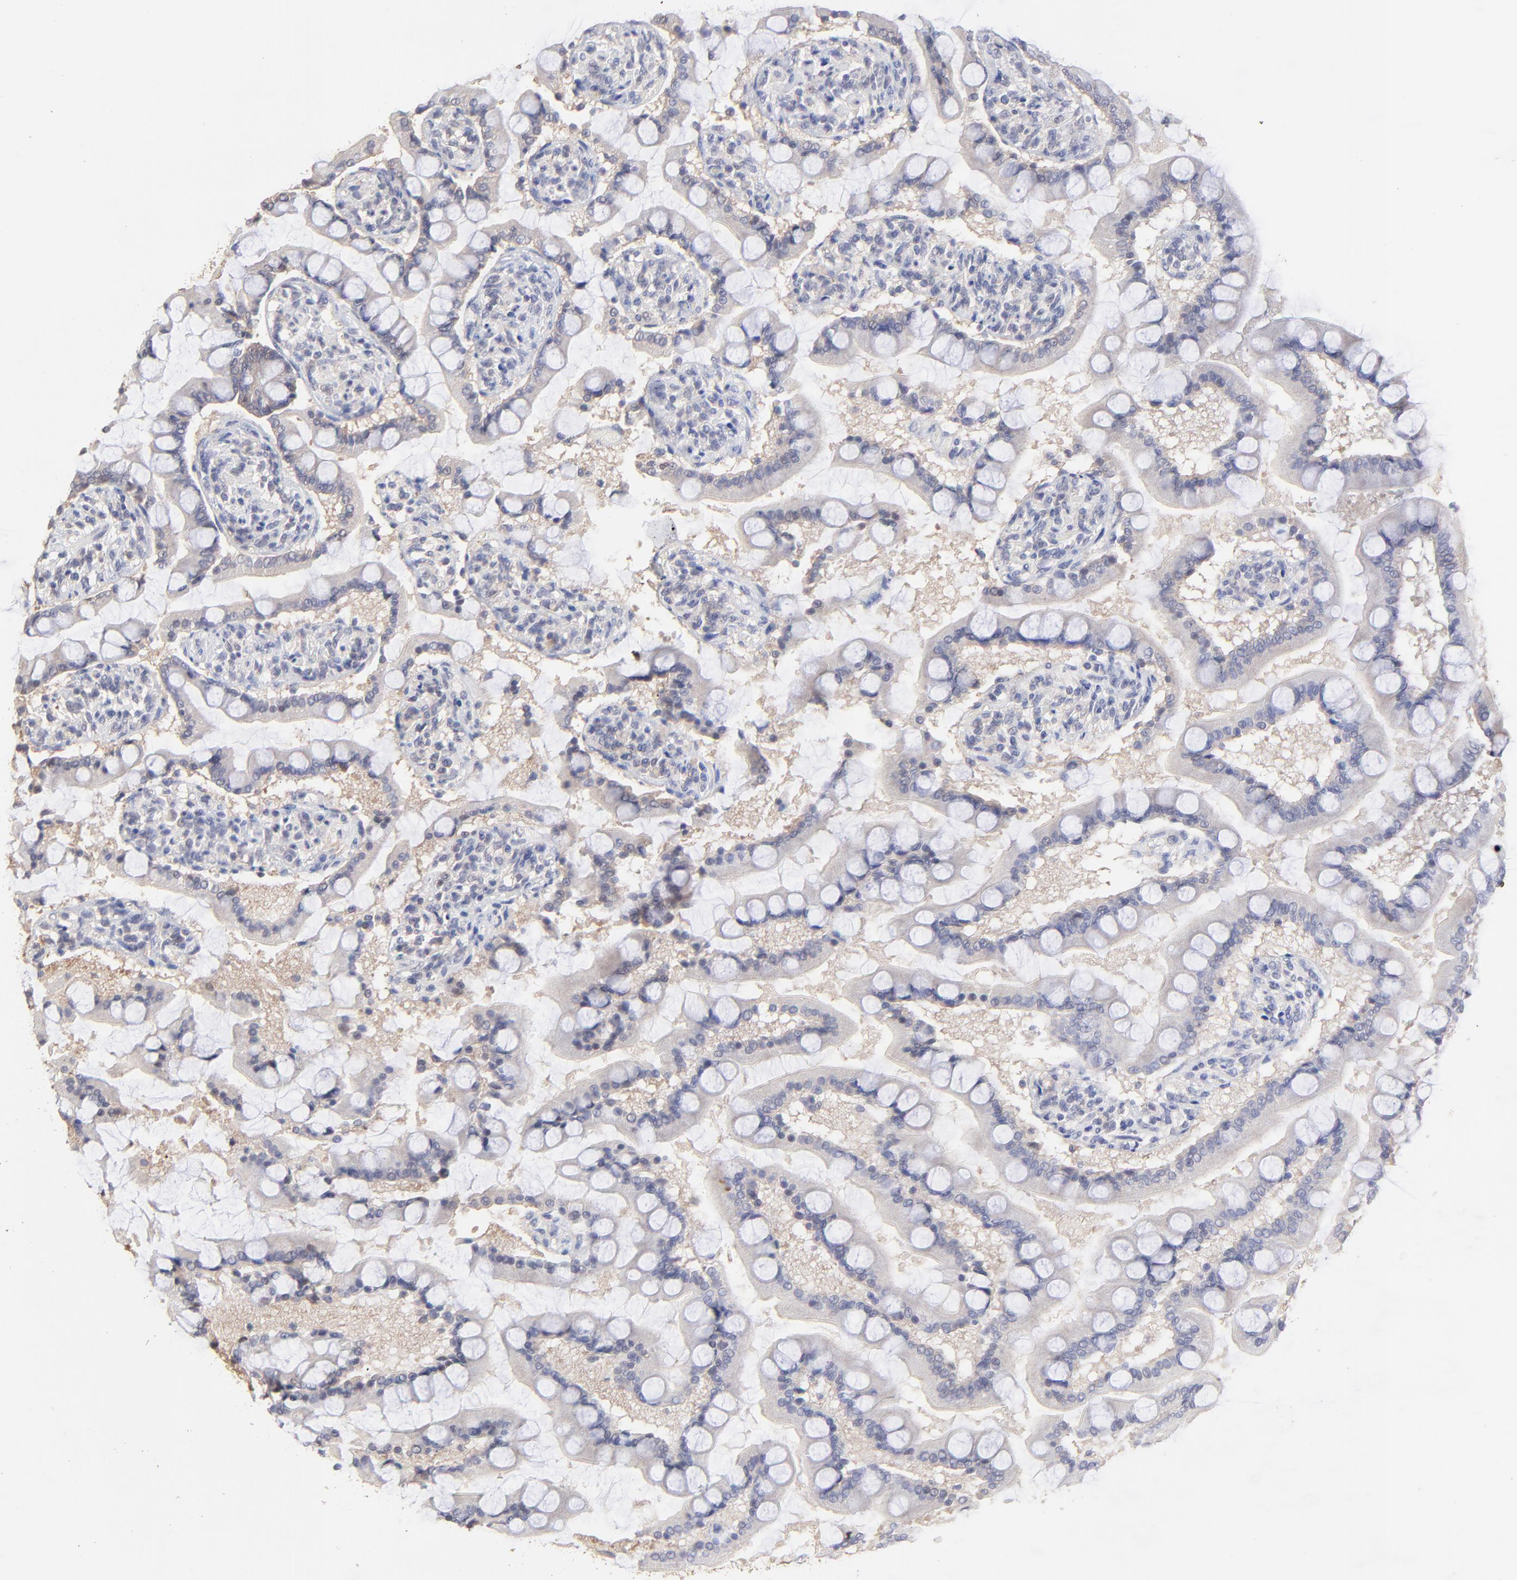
{"staining": {"intensity": "weak", "quantity": ">75%", "location": "cytoplasmic/membranous"}, "tissue": "small intestine", "cell_type": "Glandular cells", "image_type": "normal", "snomed": [{"axis": "morphology", "description": "Normal tissue, NOS"}, {"axis": "topography", "description": "Small intestine"}], "caption": "A low amount of weak cytoplasmic/membranous expression is appreciated in approximately >75% of glandular cells in benign small intestine. The staining was performed using DAB to visualize the protein expression in brown, while the nuclei were stained in blue with hematoxylin (Magnification: 20x).", "gene": "PSMD14", "patient": {"sex": "male", "age": 41}}